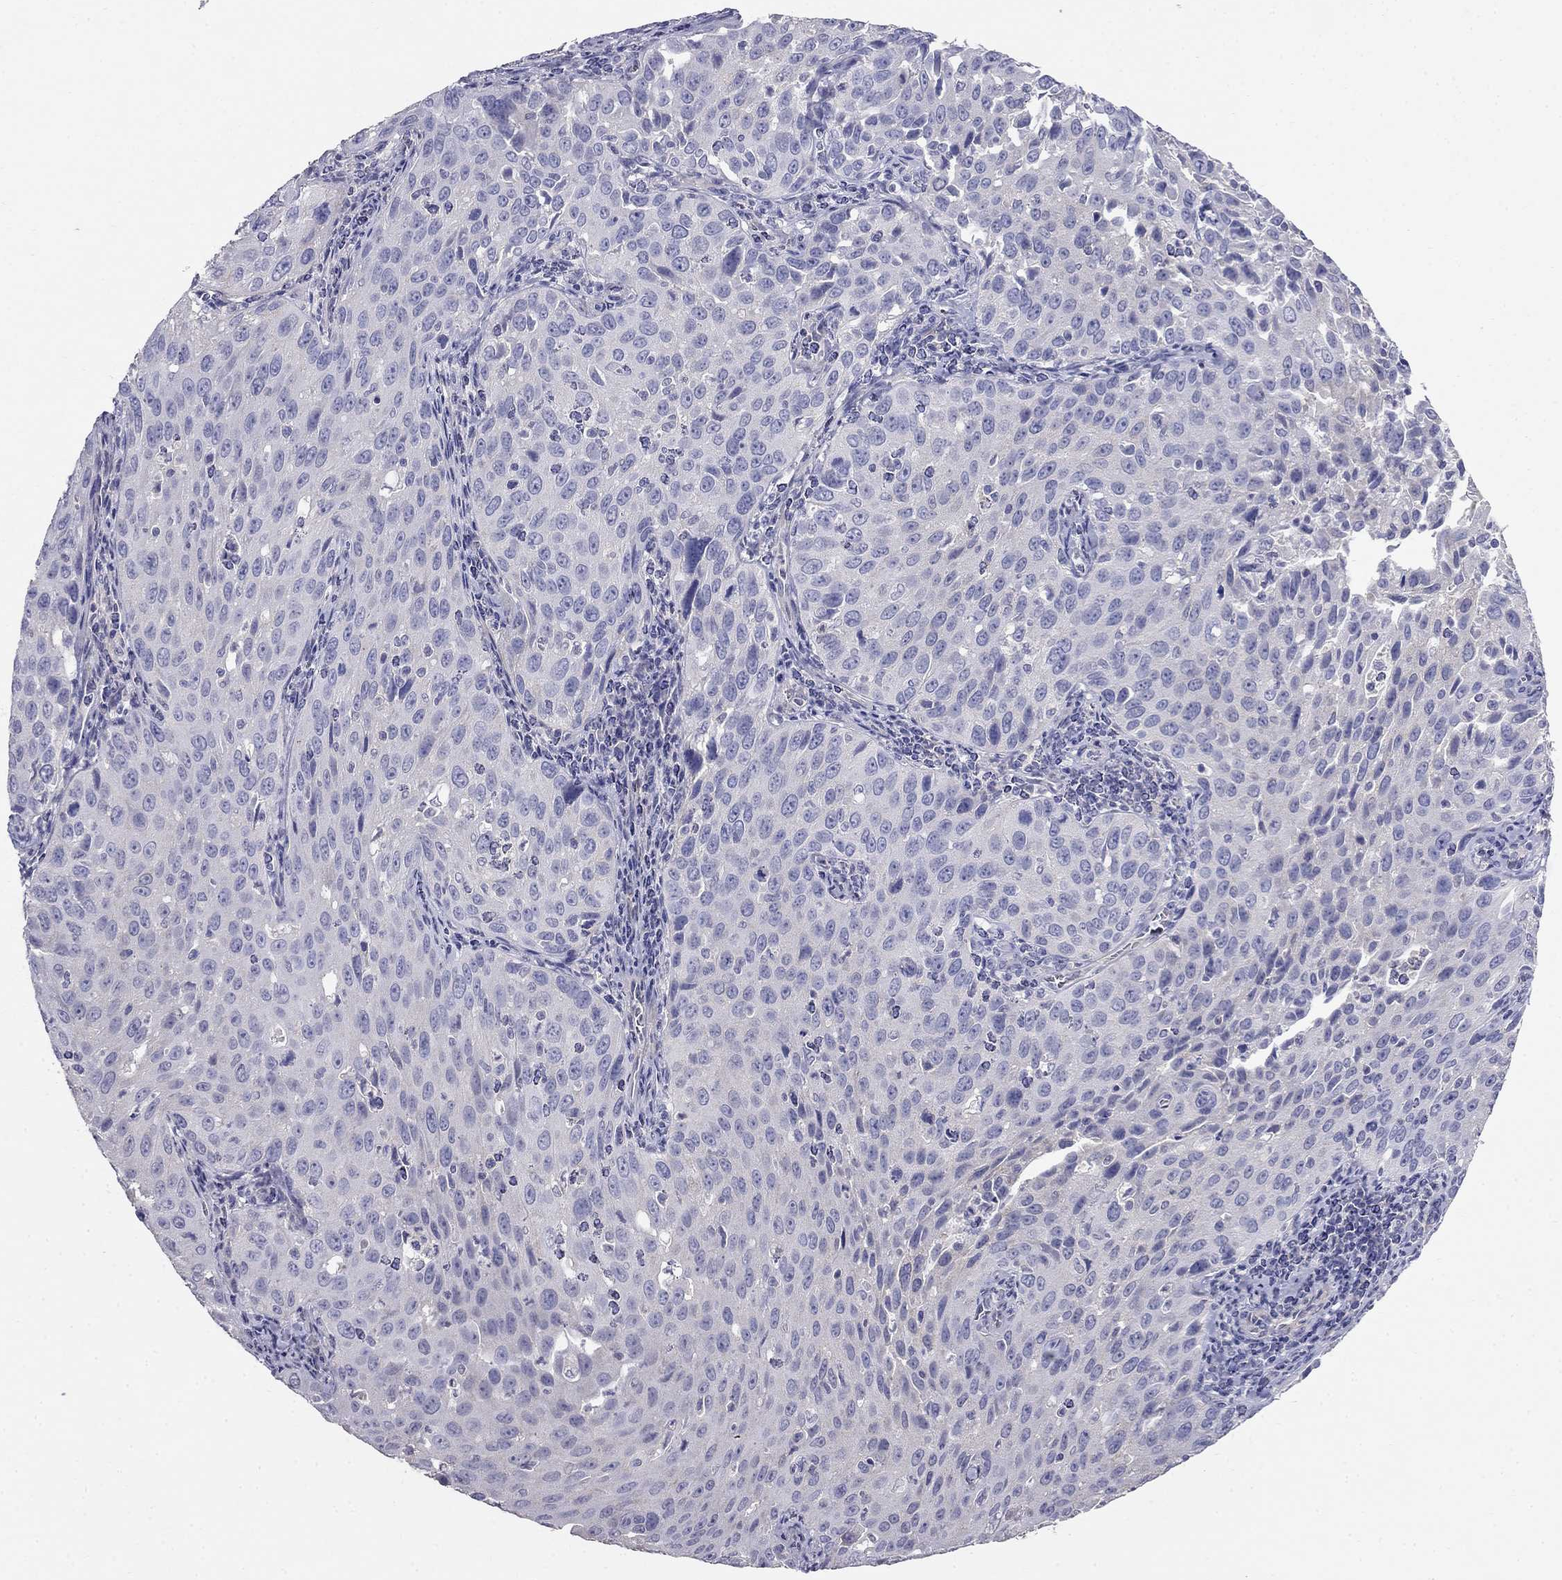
{"staining": {"intensity": "negative", "quantity": "none", "location": "none"}, "tissue": "cervical cancer", "cell_type": "Tumor cells", "image_type": "cancer", "snomed": [{"axis": "morphology", "description": "Squamous cell carcinoma, NOS"}, {"axis": "topography", "description": "Cervix"}], "caption": "This is a photomicrograph of IHC staining of squamous cell carcinoma (cervical), which shows no expression in tumor cells. The staining was performed using DAB (3,3'-diaminobenzidine) to visualize the protein expression in brown, while the nuclei were stained in blue with hematoxylin (Magnification: 20x).", "gene": "LY6H", "patient": {"sex": "female", "age": 26}}